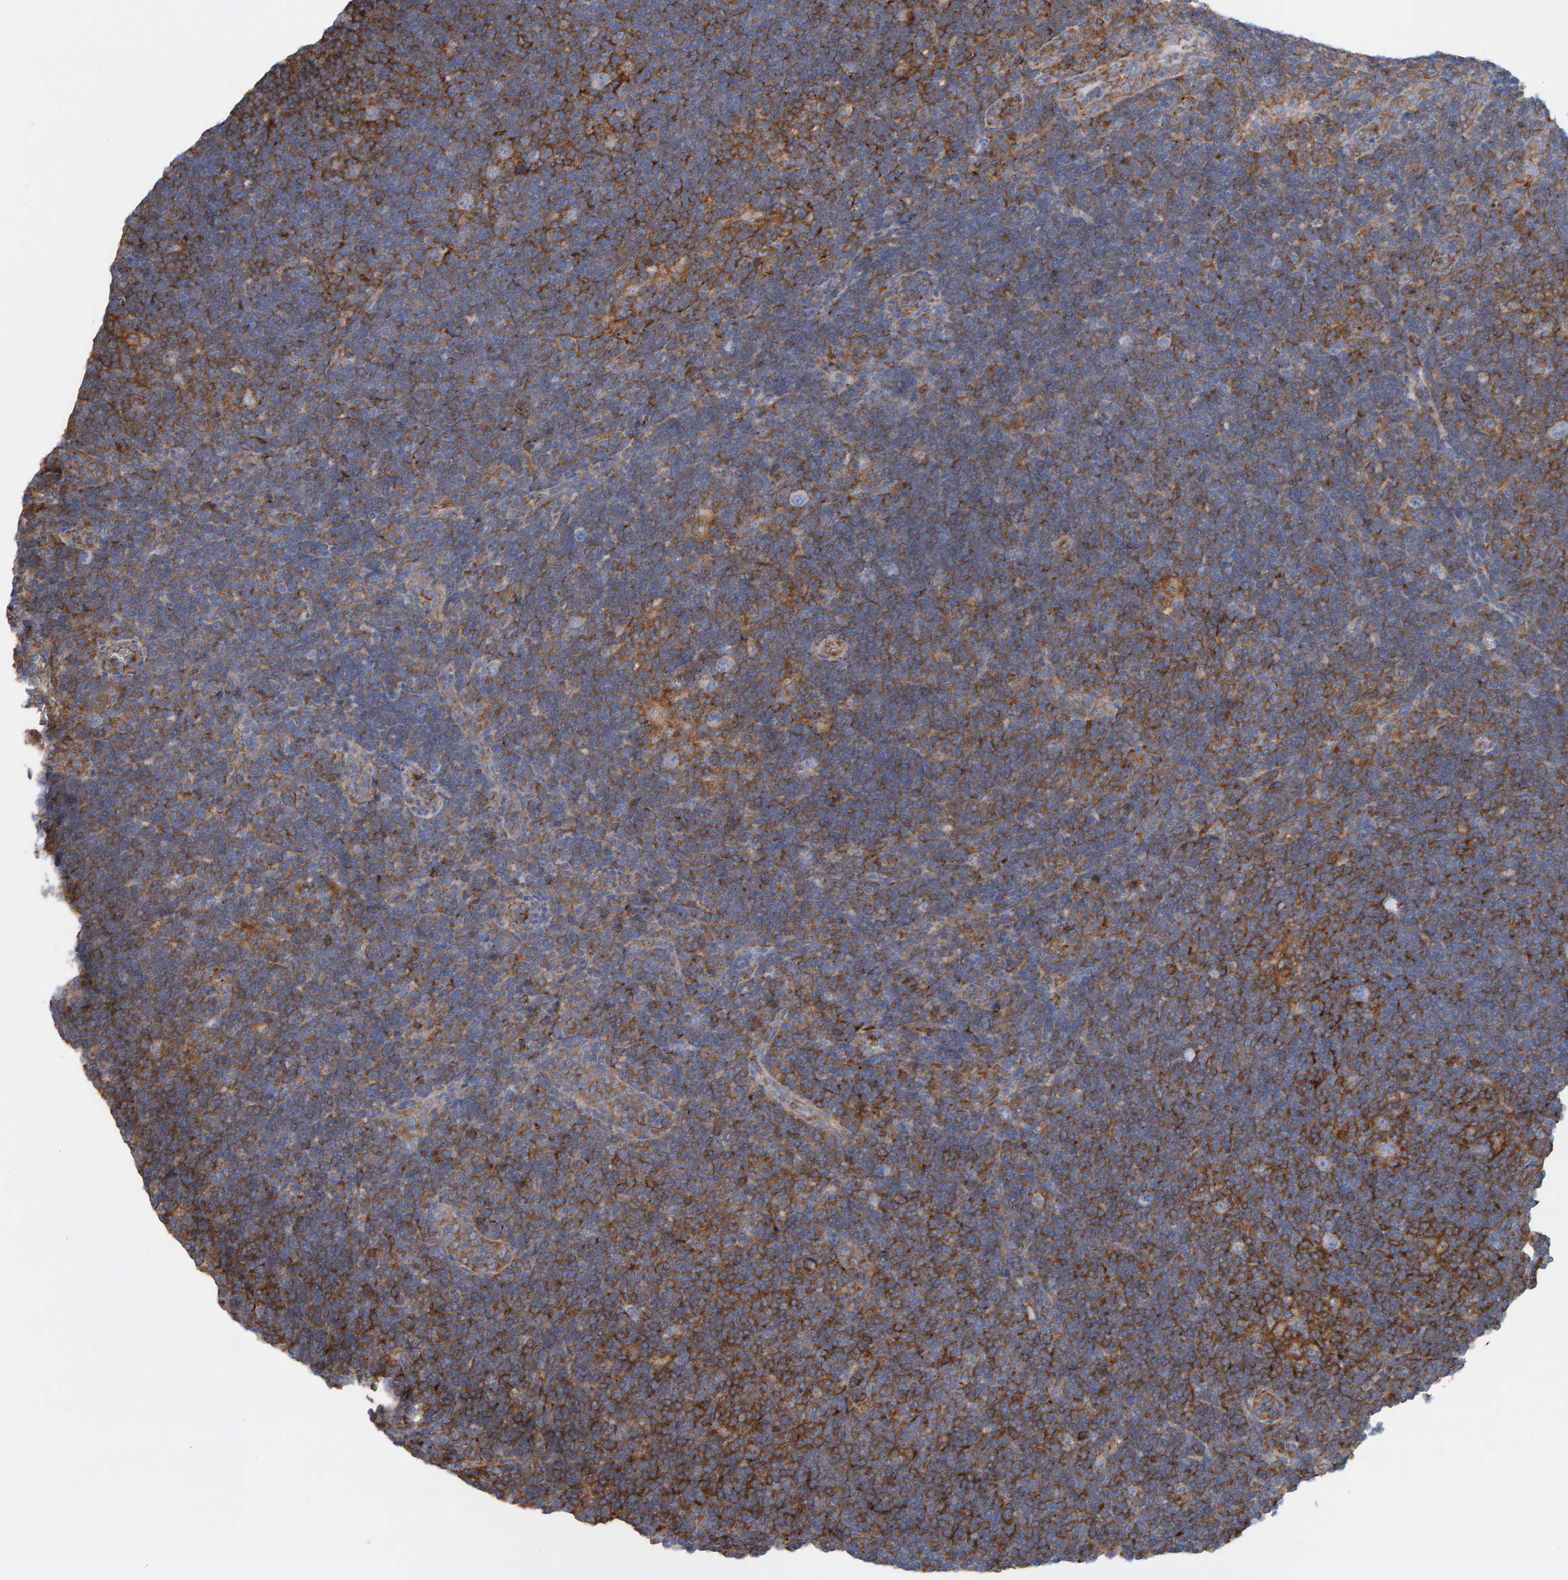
{"staining": {"intensity": "negative", "quantity": "none", "location": "none"}, "tissue": "lymphoma", "cell_type": "Tumor cells", "image_type": "cancer", "snomed": [{"axis": "morphology", "description": "Hodgkin's disease, NOS"}, {"axis": "topography", "description": "Lymph node"}], "caption": "A high-resolution micrograph shows immunohistochemistry staining of lymphoma, which shows no significant expression in tumor cells.", "gene": "MVP", "patient": {"sex": "female", "age": 57}}